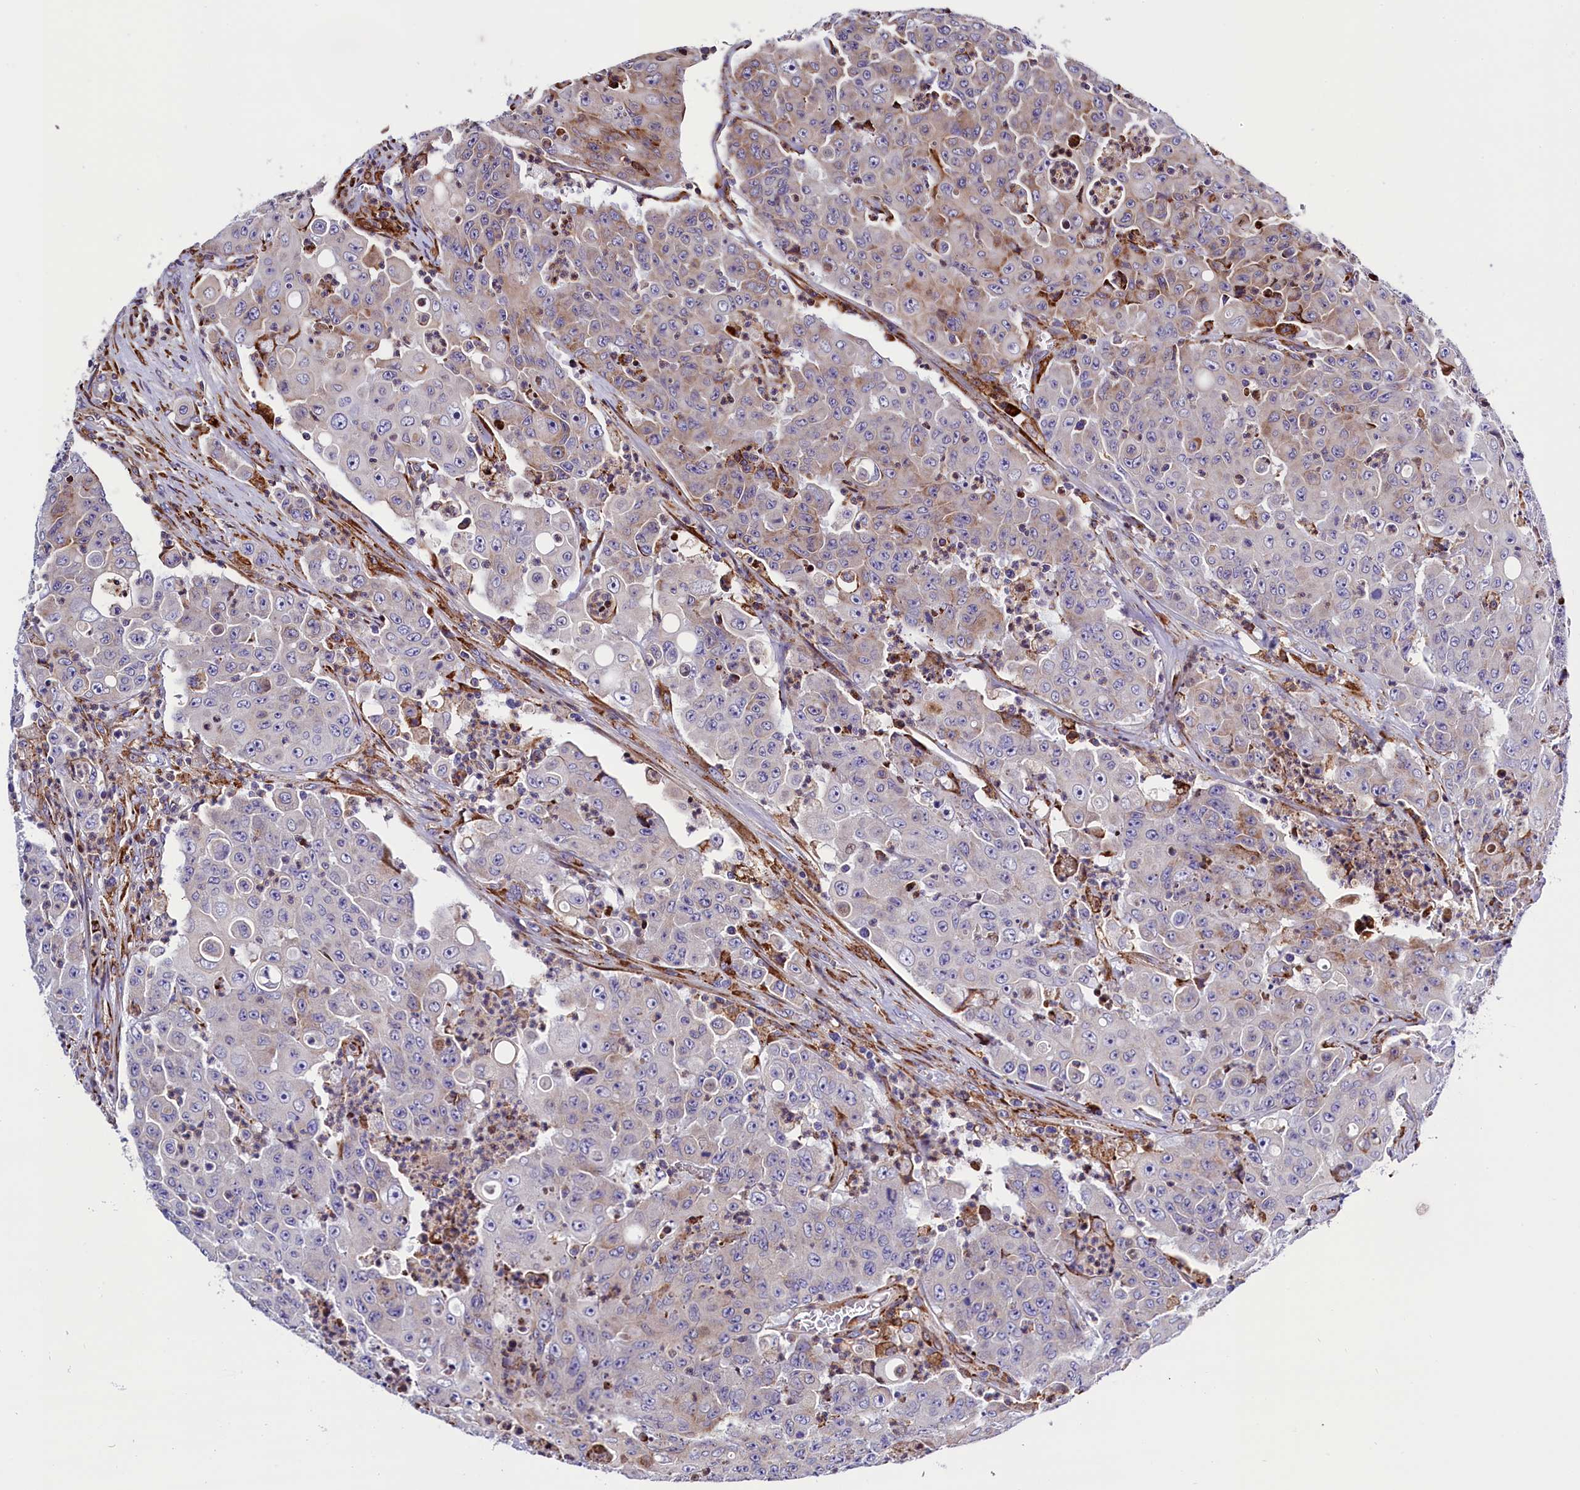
{"staining": {"intensity": "weak", "quantity": "<25%", "location": "cytoplasmic/membranous"}, "tissue": "colorectal cancer", "cell_type": "Tumor cells", "image_type": "cancer", "snomed": [{"axis": "morphology", "description": "Adenocarcinoma, NOS"}, {"axis": "topography", "description": "Colon"}], "caption": "Immunohistochemistry (IHC) of human colorectal cancer (adenocarcinoma) displays no staining in tumor cells.", "gene": "CMTR2", "patient": {"sex": "male", "age": 51}}